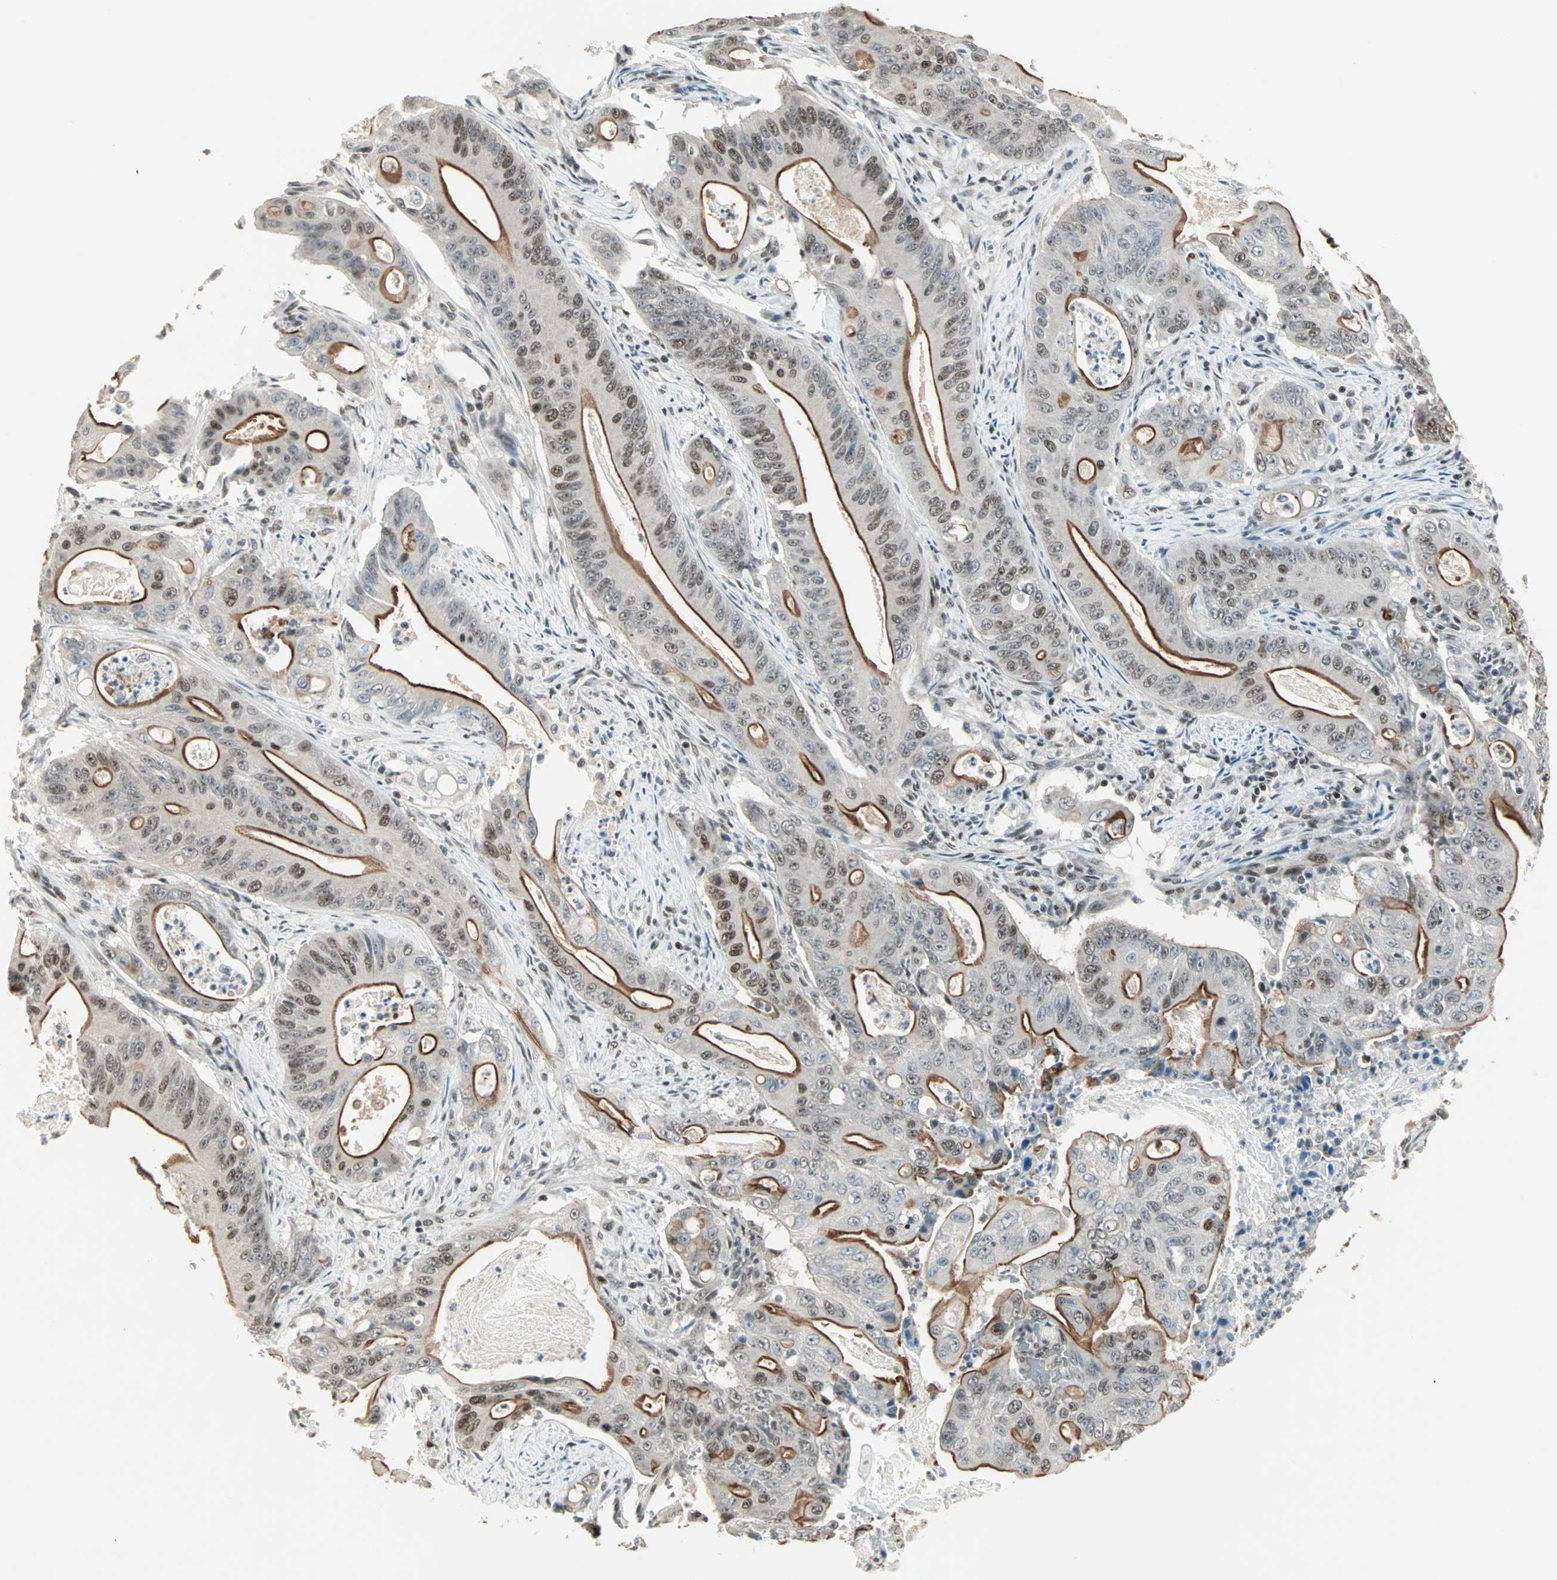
{"staining": {"intensity": "strong", "quantity": ">75%", "location": "cytoplasmic/membranous,nuclear"}, "tissue": "pancreatic cancer", "cell_type": "Tumor cells", "image_type": "cancer", "snomed": [{"axis": "morphology", "description": "Normal tissue, NOS"}, {"axis": "topography", "description": "Lymph node"}], "caption": "An image of human pancreatic cancer stained for a protein demonstrates strong cytoplasmic/membranous and nuclear brown staining in tumor cells.", "gene": "MDC1", "patient": {"sex": "male", "age": 62}}